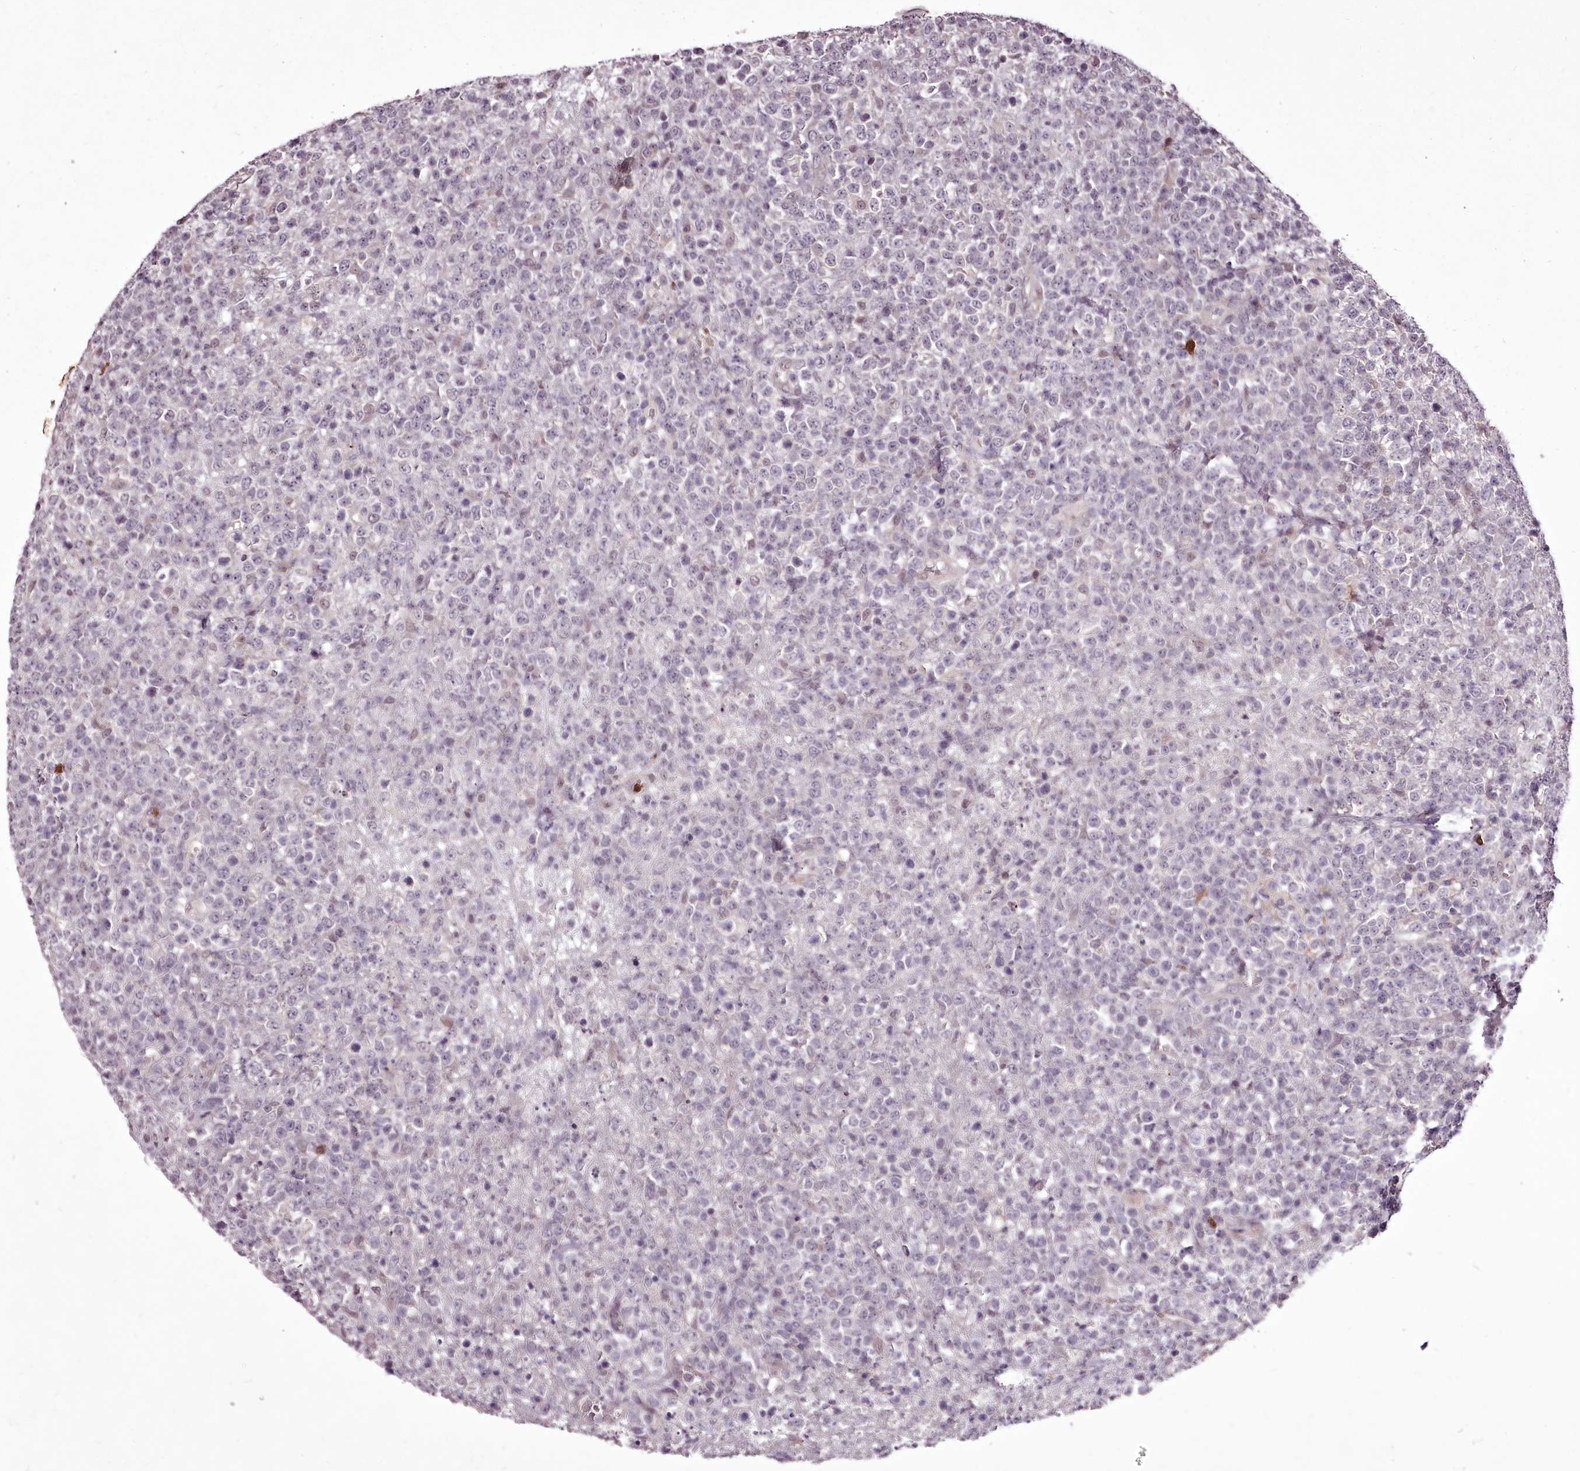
{"staining": {"intensity": "negative", "quantity": "none", "location": "none"}, "tissue": "lymphoma", "cell_type": "Tumor cells", "image_type": "cancer", "snomed": [{"axis": "morphology", "description": "Malignant lymphoma, non-Hodgkin's type, High grade"}, {"axis": "topography", "description": "Colon"}], "caption": "The micrograph shows no staining of tumor cells in high-grade malignant lymphoma, non-Hodgkin's type.", "gene": "ADRA1D", "patient": {"sex": "female", "age": 53}}